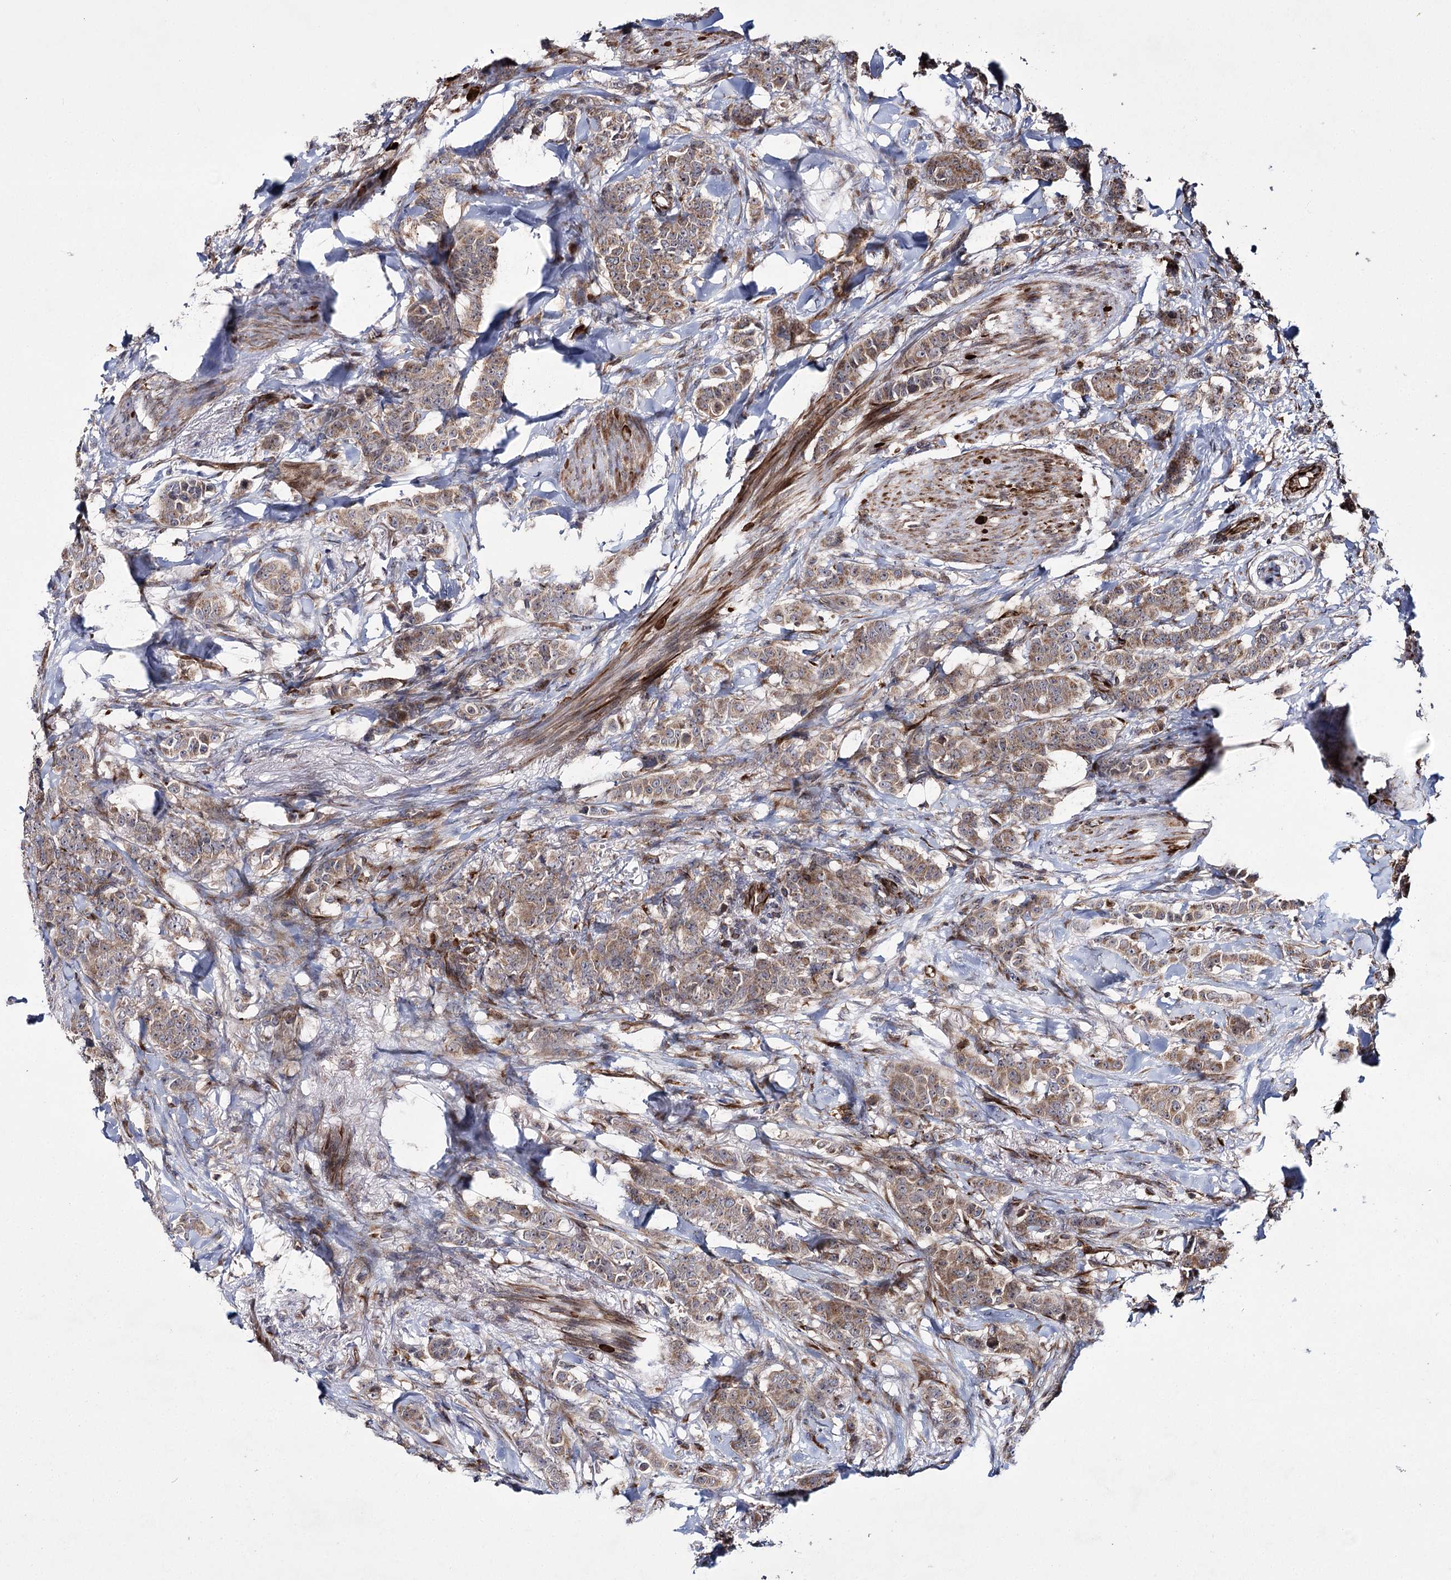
{"staining": {"intensity": "moderate", "quantity": ">75%", "location": "cytoplasmic/membranous"}, "tissue": "breast cancer", "cell_type": "Tumor cells", "image_type": "cancer", "snomed": [{"axis": "morphology", "description": "Duct carcinoma"}, {"axis": "topography", "description": "Breast"}], "caption": "Protein staining by IHC displays moderate cytoplasmic/membranous positivity in about >75% of tumor cells in breast cancer.", "gene": "HECTD2", "patient": {"sex": "female", "age": 40}}